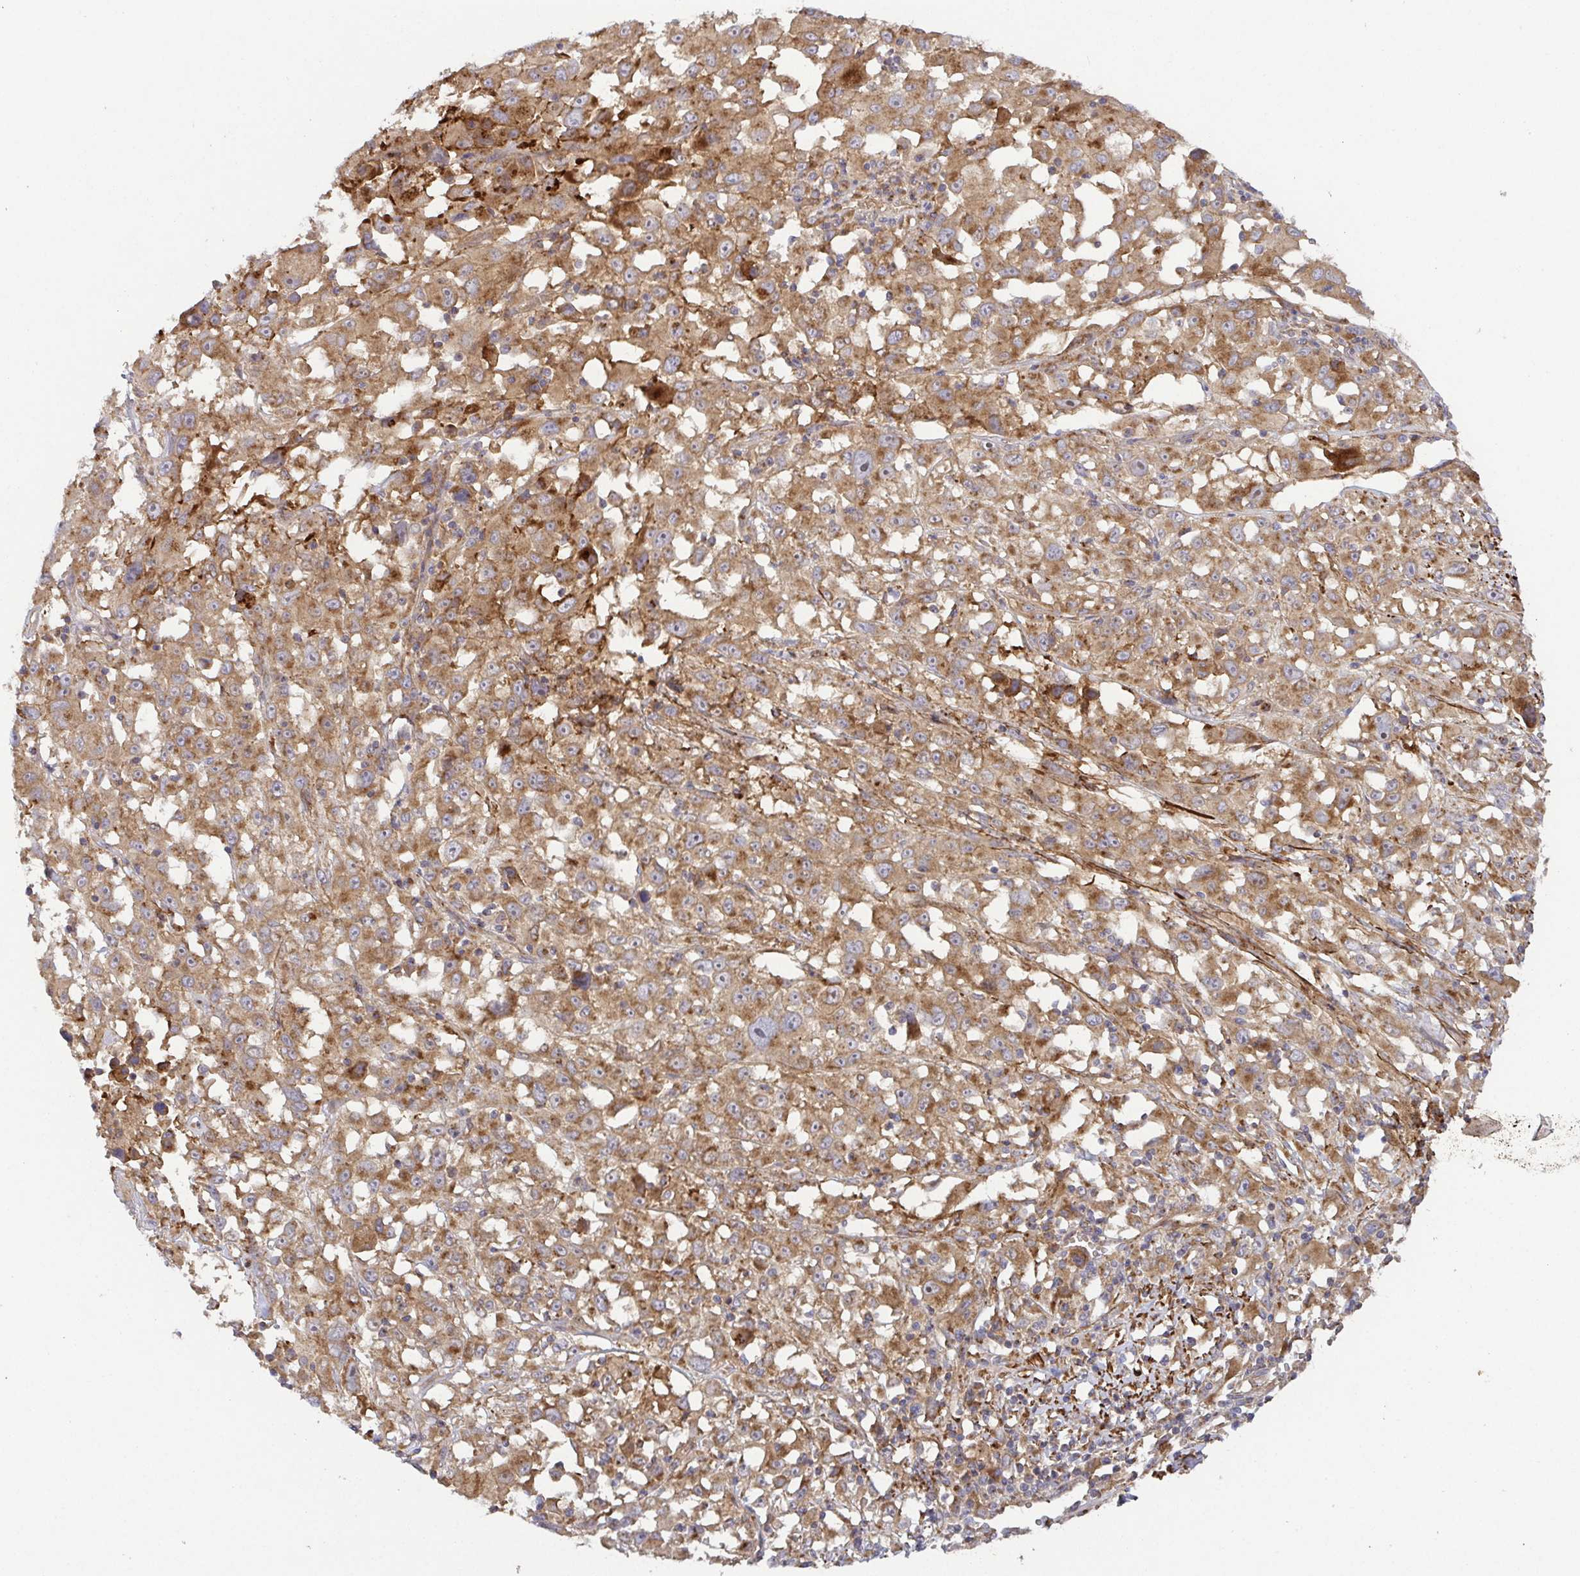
{"staining": {"intensity": "moderate", "quantity": ">75%", "location": "cytoplasmic/membranous"}, "tissue": "melanoma", "cell_type": "Tumor cells", "image_type": "cancer", "snomed": [{"axis": "morphology", "description": "Malignant melanoma, Metastatic site"}, {"axis": "topography", "description": "Soft tissue"}], "caption": "A high-resolution image shows IHC staining of melanoma, which shows moderate cytoplasmic/membranous staining in approximately >75% of tumor cells.", "gene": "TM9SF4", "patient": {"sex": "male", "age": 50}}